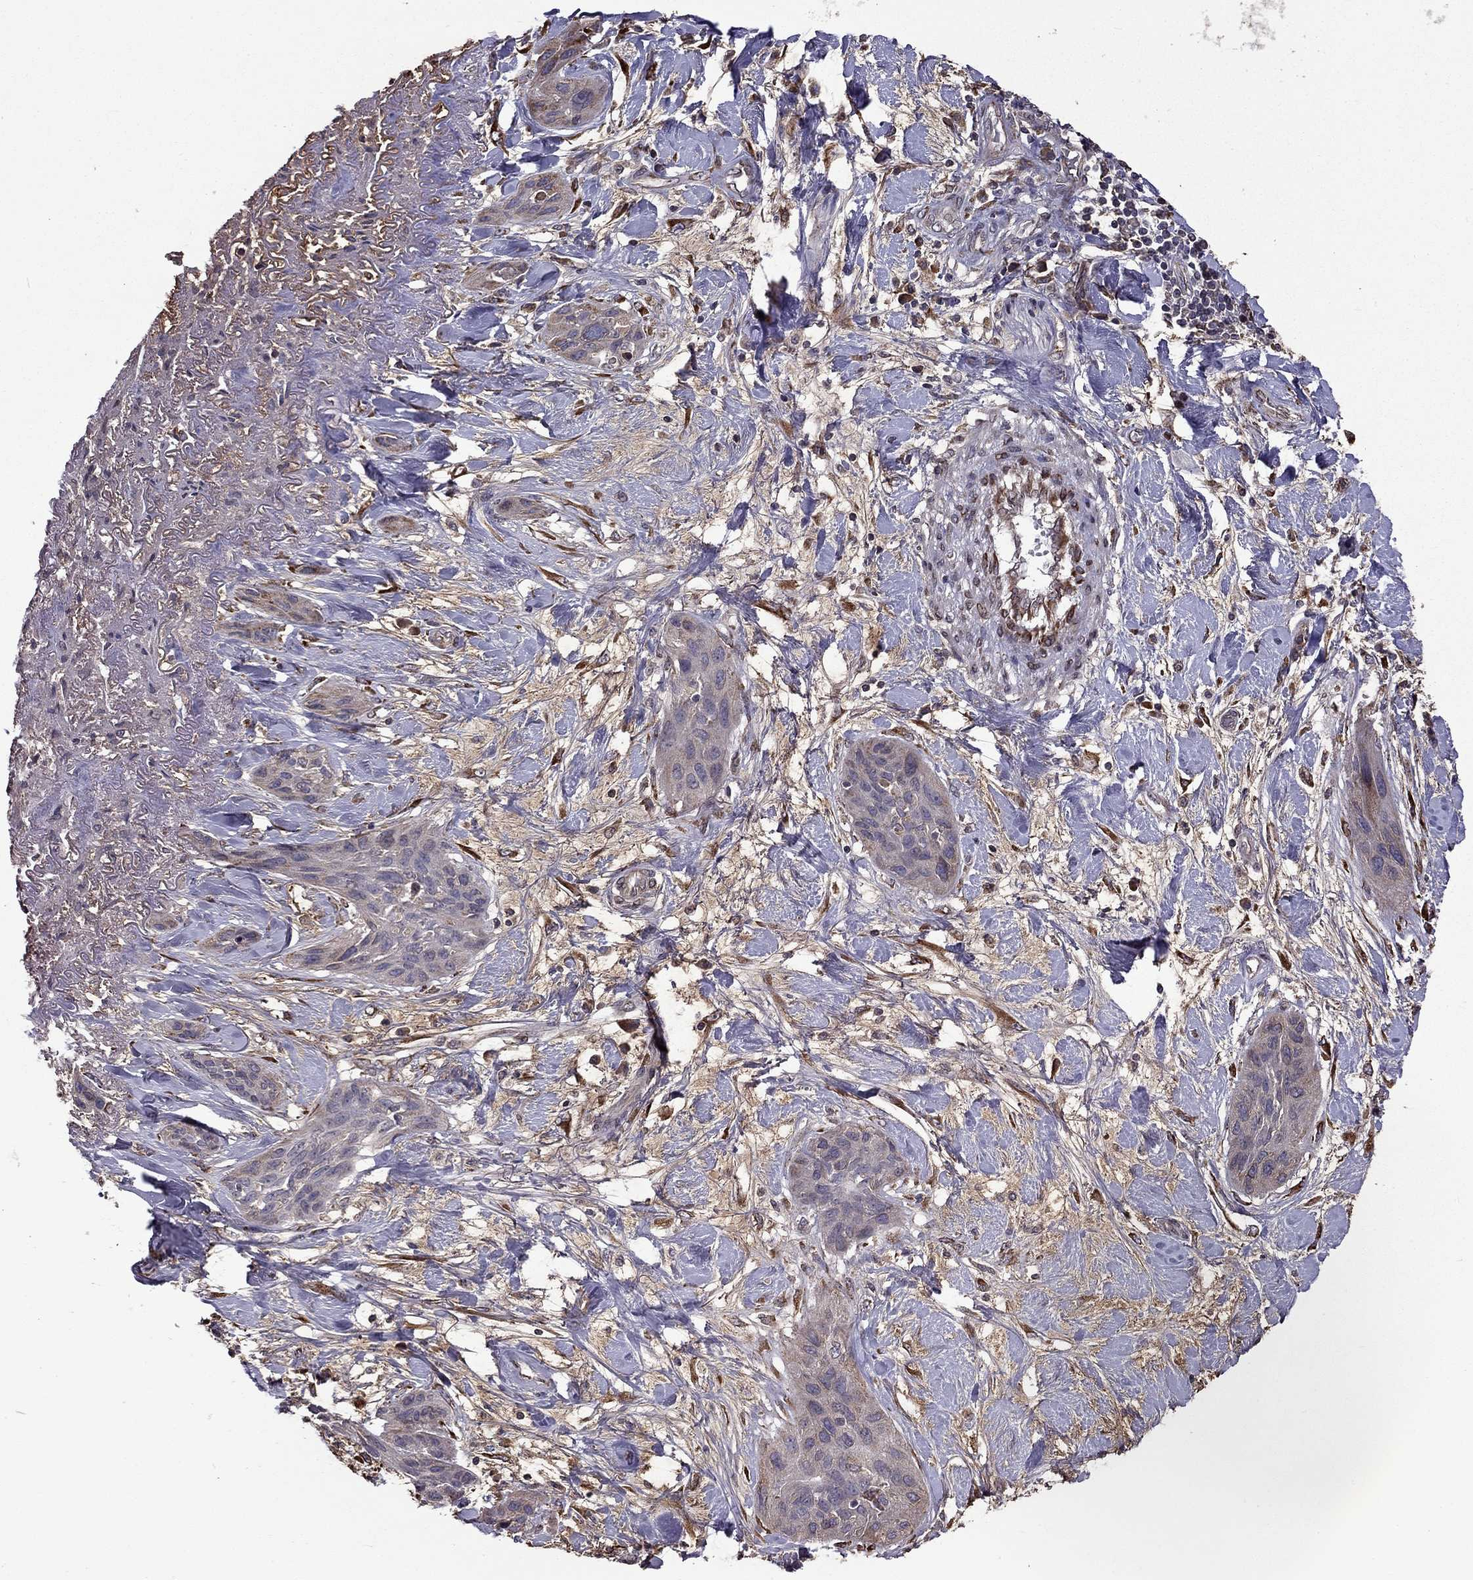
{"staining": {"intensity": "negative", "quantity": "none", "location": "none"}, "tissue": "lung cancer", "cell_type": "Tumor cells", "image_type": "cancer", "snomed": [{"axis": "morphology", "description": "Squamous cell carcinoma, NOS"}, {"axis": "topography", "description": "Lung"}], "caption": "Immunohistochemical staining of lung cancer (squamous cell carcinoma) displays no significant staining in tumor cells. (Stains: DAB (3,3'-diaminobenzidine) immunohistochemistry (IHC) with hematoxylin counter stain, Microscopy: brightfield microscopy at high magnification).", "gene": "IKBIP", "patient": {"sex": "female", "age": 70}}